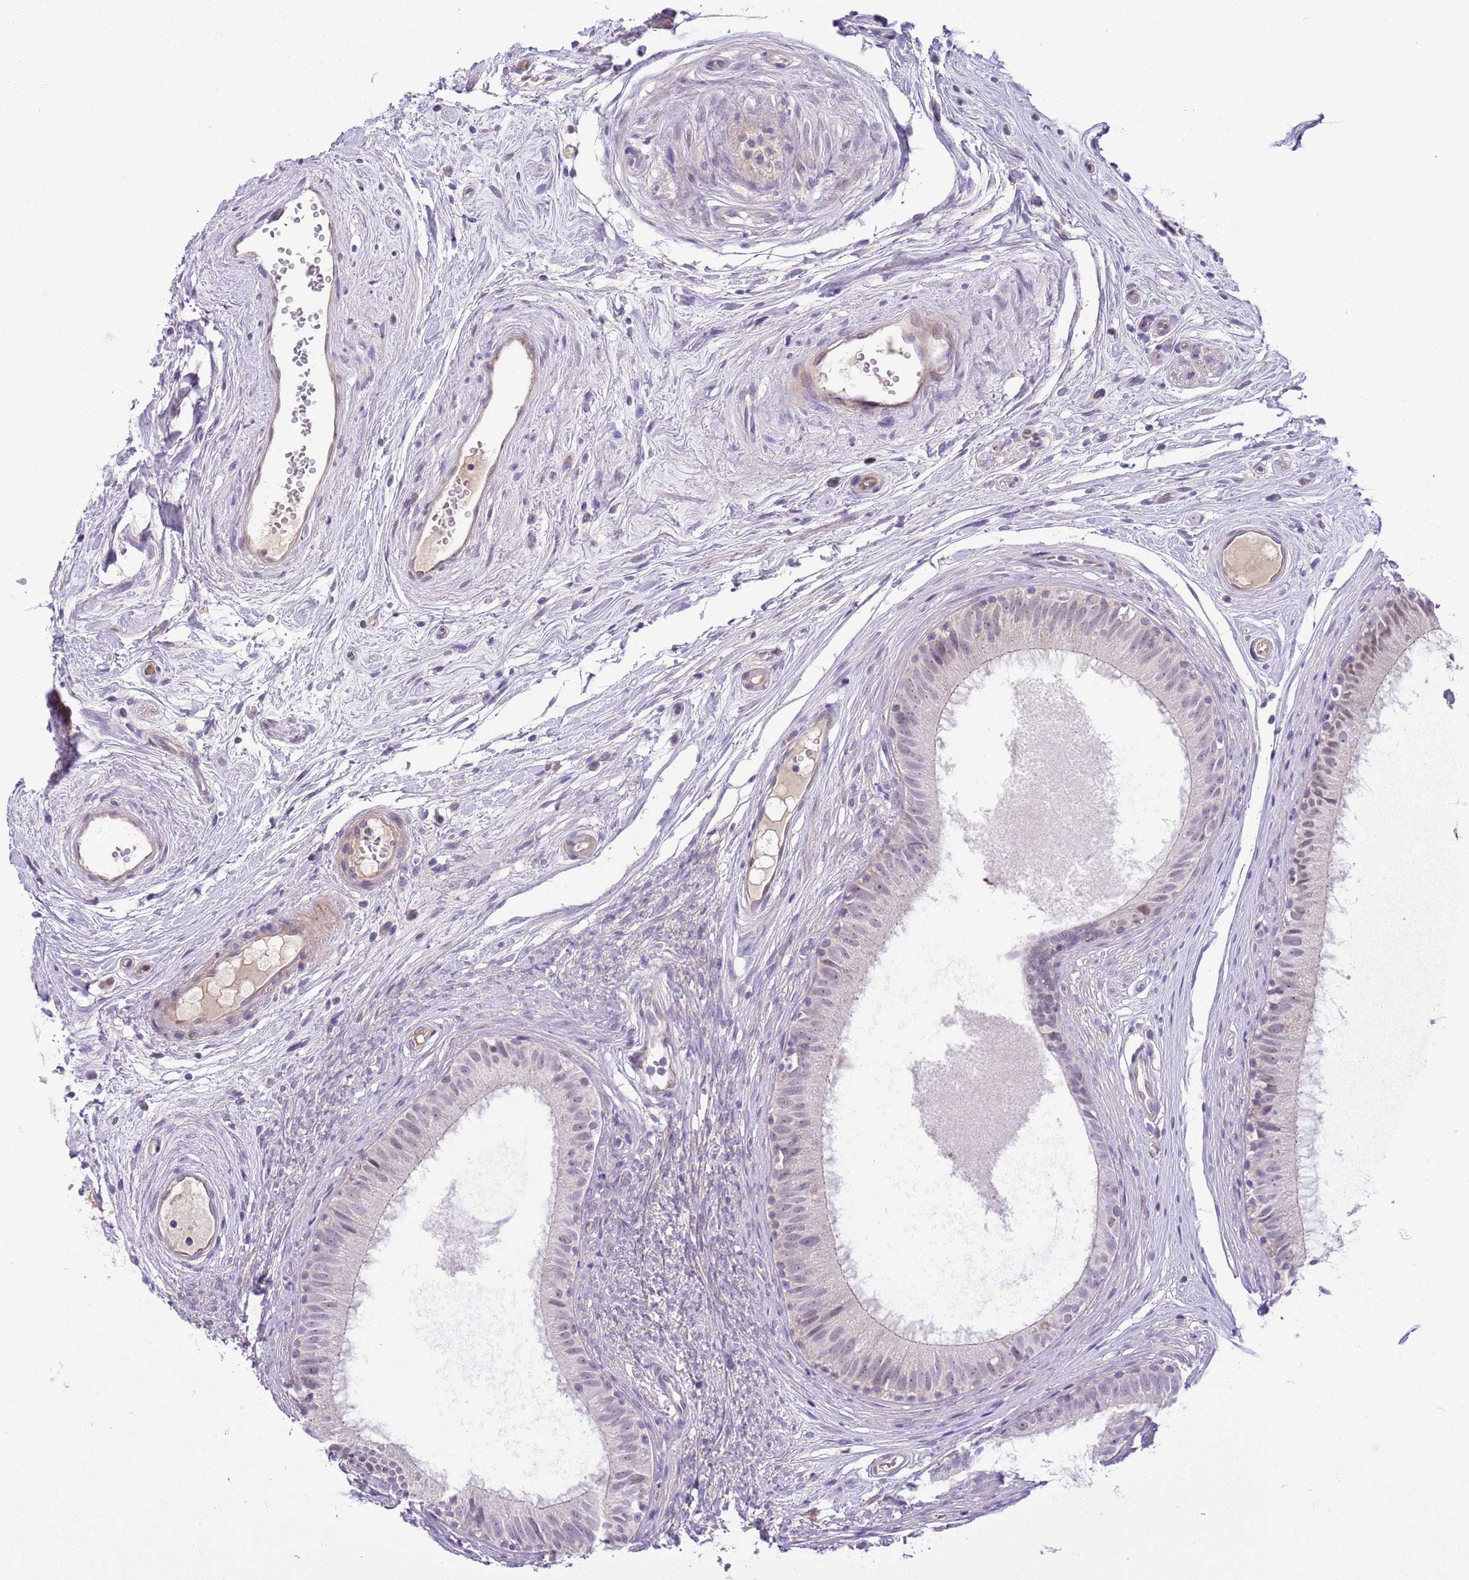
{"staining": {"intensity": "negative", "quantity": "none", "location": "none"}, "tissue": "epididymis", "cell_type": "Glandular cells", "image_type": "normal", "snomed": [{"axis": "morphology", "description": "Normal tissue, NOS"}, {"axis": "topography", "description": "Epididymis"}], "caption": "The immunohistochemistry image has no significant staining in glandular cells of epididymis.", "gene": "FBRSL1", "patient": {"sex": "male", "age": 74}}